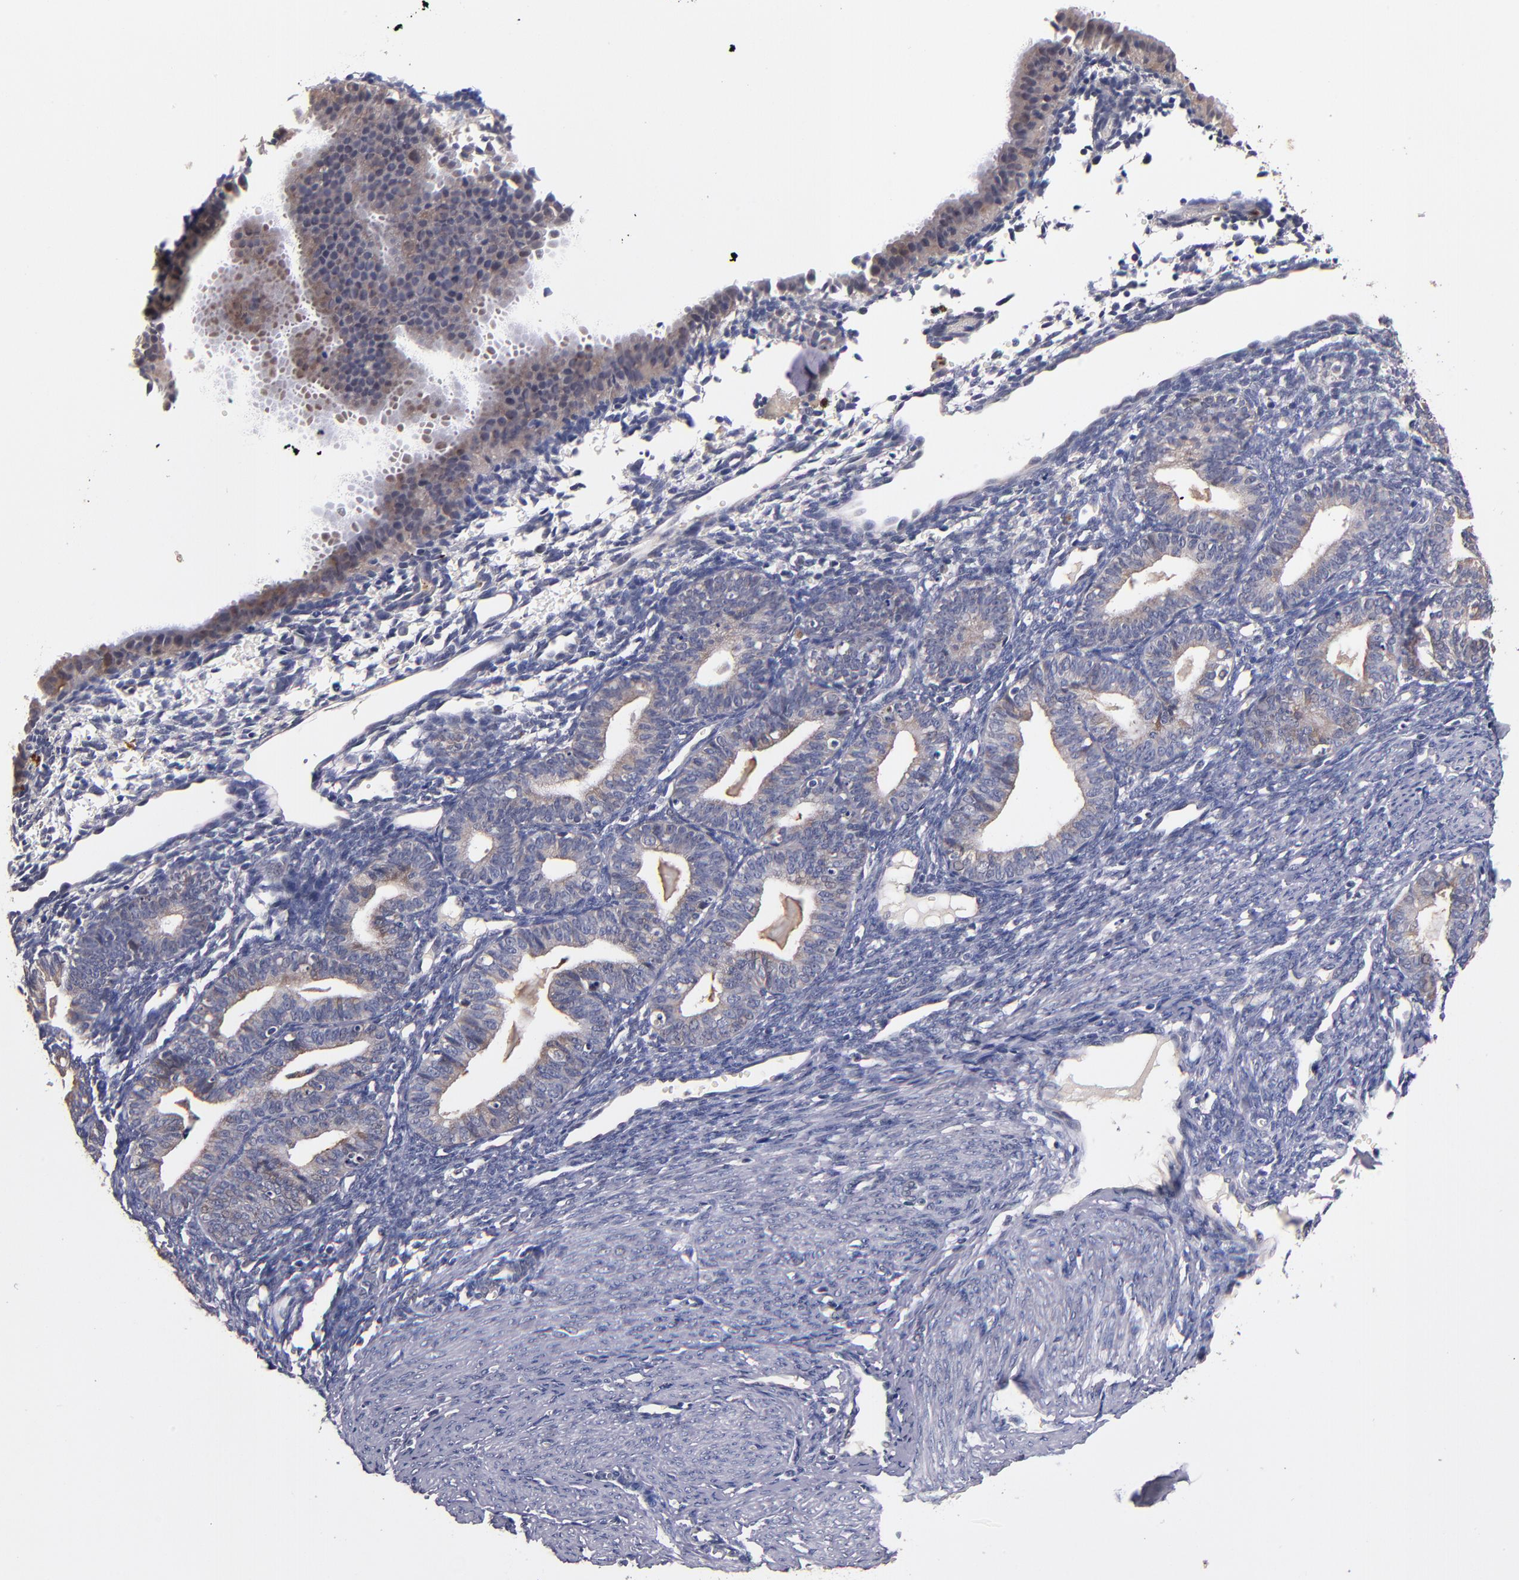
{"staining": {"intensity": "negative", "quantity": "none", "location": "none"}, "tissue": "endometrium", "cell_type": "Cells in endometrial stroma", "image_type": "normal", "snomed": [{"axis": "morphology", "description": "Normal tissue, NOS"}, {"axis": "topography", "description": "Endometrium"}], "caption": "Cells in endometrial stroma show no significant protein staining in benign endometrium. (Stains: DAB immunohistochemistry (IHC) with hematoxylin counter stain, Microscopy: brightfield microscopy at high magnification).", "gene": "TTLL12", "patient": {"sex": "female", "age": 61}}